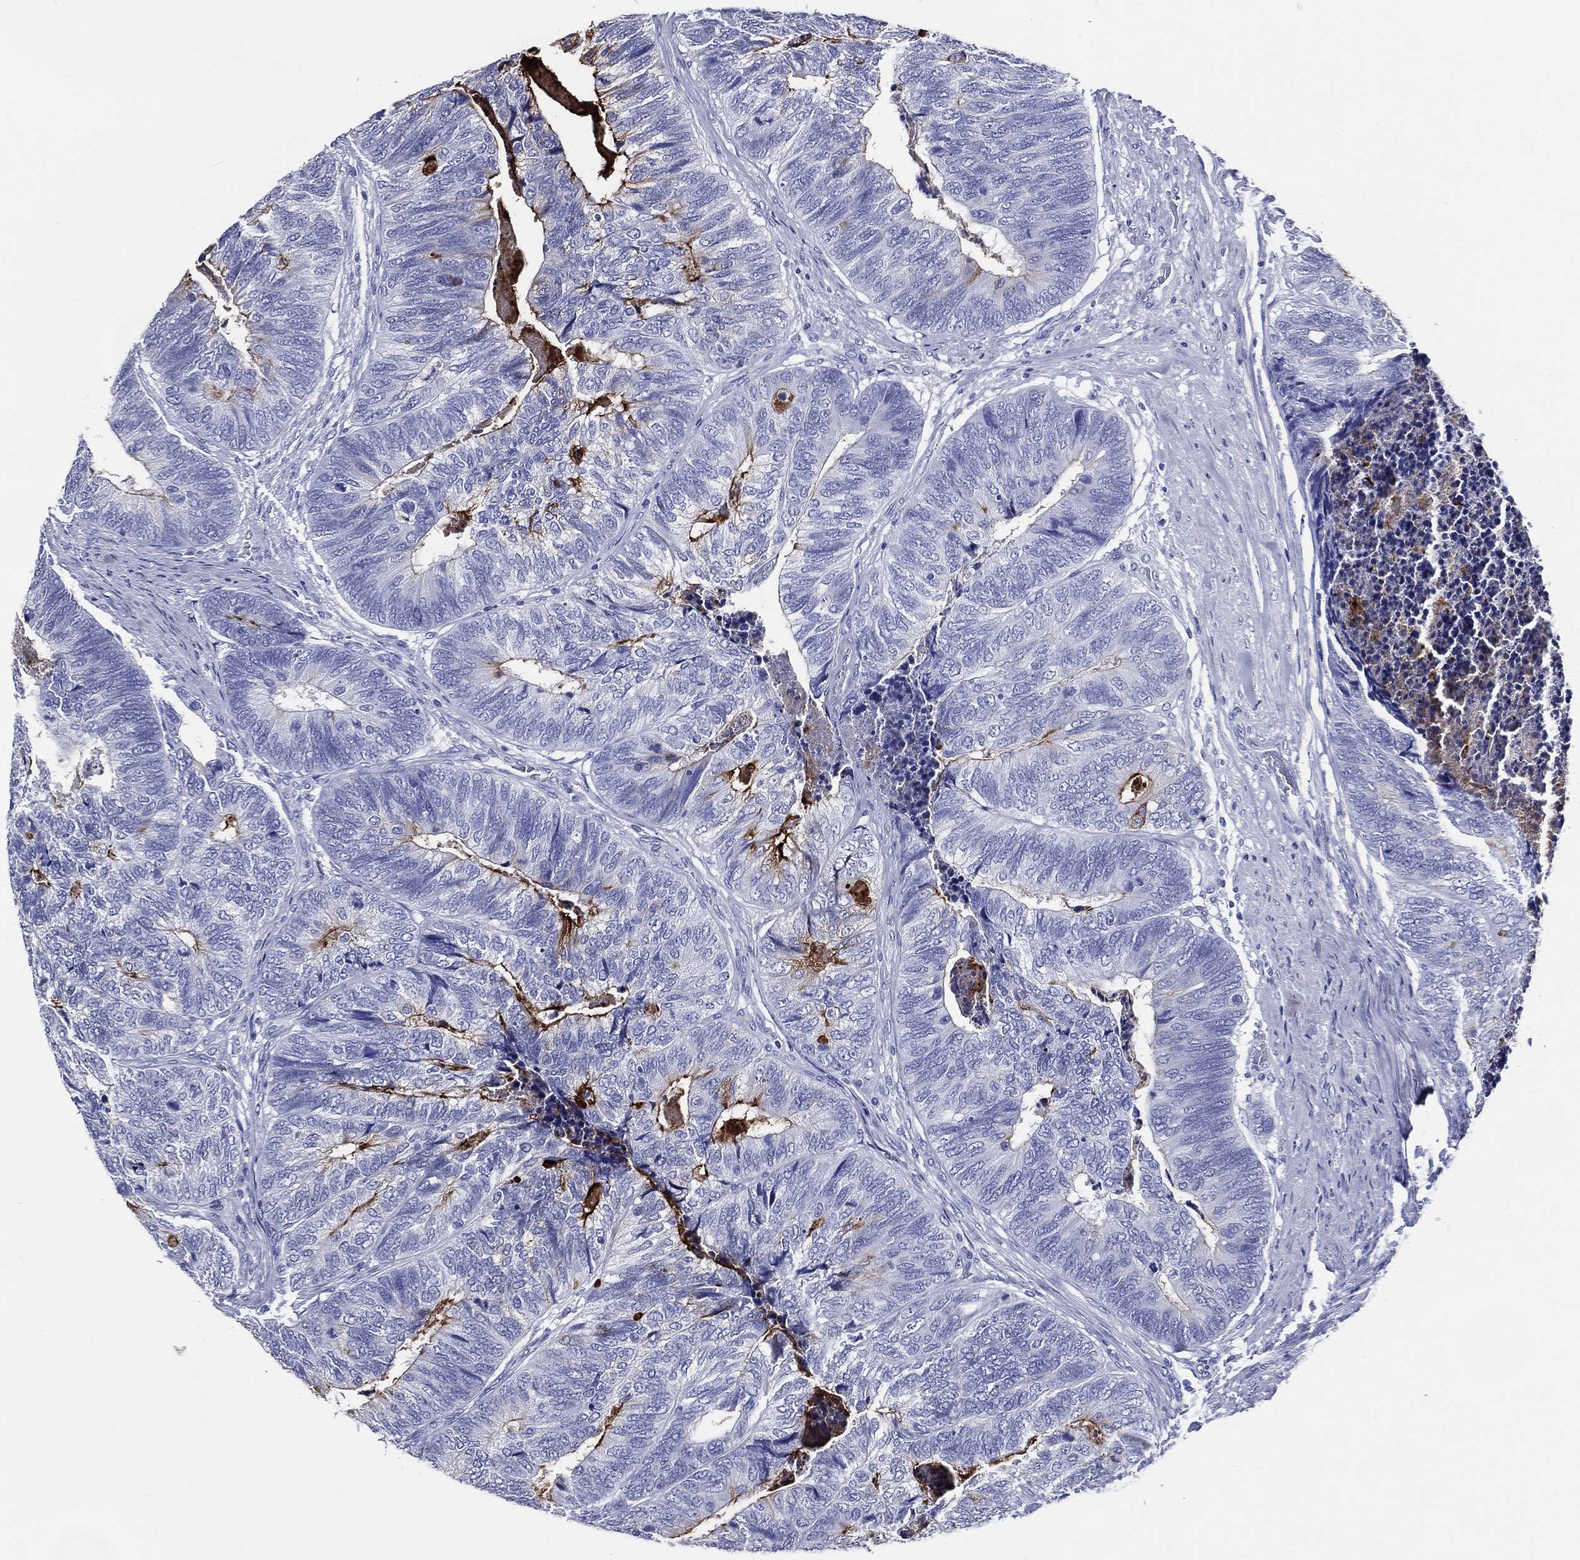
{"staining": {"intensity": "strong", "quantity": "25%-75%", "location": "cytoplasmic/membranous"}, "tissue": "colorectal cancer", "cell_type": "Tumor cells", "image_type": "cancer", "snomed": [{"axis": "morphology", "description": "Adenocarcinoma, NOS"}, {"axis": "topography", "description": "Colon"}], "caption": "Immunohistochemical staining of human colorectal cancer shows high levels of strong cytoplasmic/membranous expression in about 25%-75% of tumor cells.", "gene": "ACE2", "patient": {"sex": "female", "age": 67}}